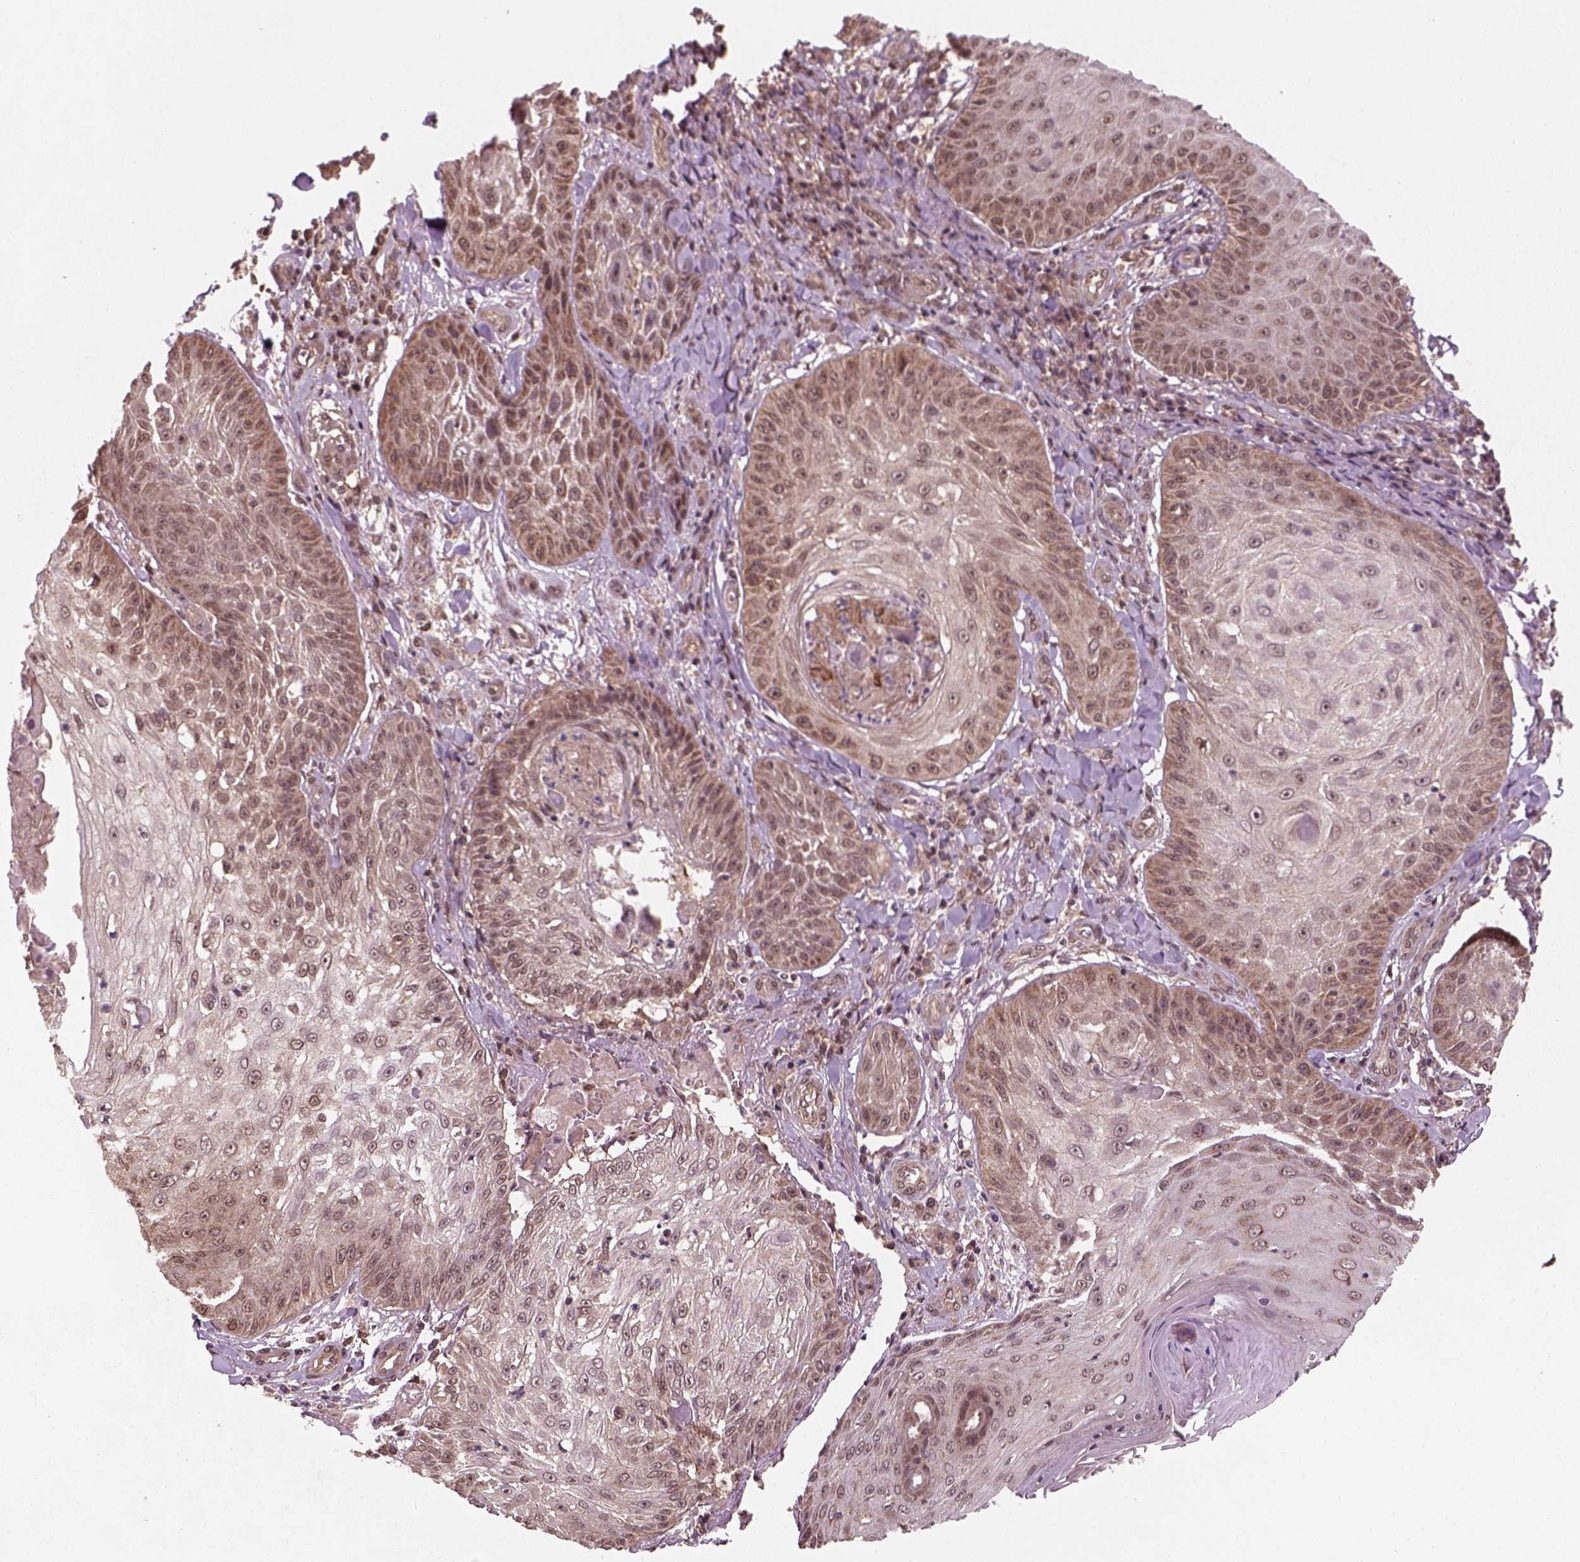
{"staining": {"intensity": "moderate", "quantity": "25%-75%", "location": "cytoplasmic/membranous"}, "tissue": "skin cancer", "cell_type": "Tumor cells", "image_type": "cancer", "snomed": [{"axis": "morphology", "description": "Squamous cell carcinoma, NOS"}, {"axis": "topography", "description": "Skin"}], "caption": "Tumor cells show moderate cytoplasmic/membranous staining in approximately 25%-75% of cells in skin cancer.", "gene": "NUDT9", "patient": {"sex": "male", "age": 70}}